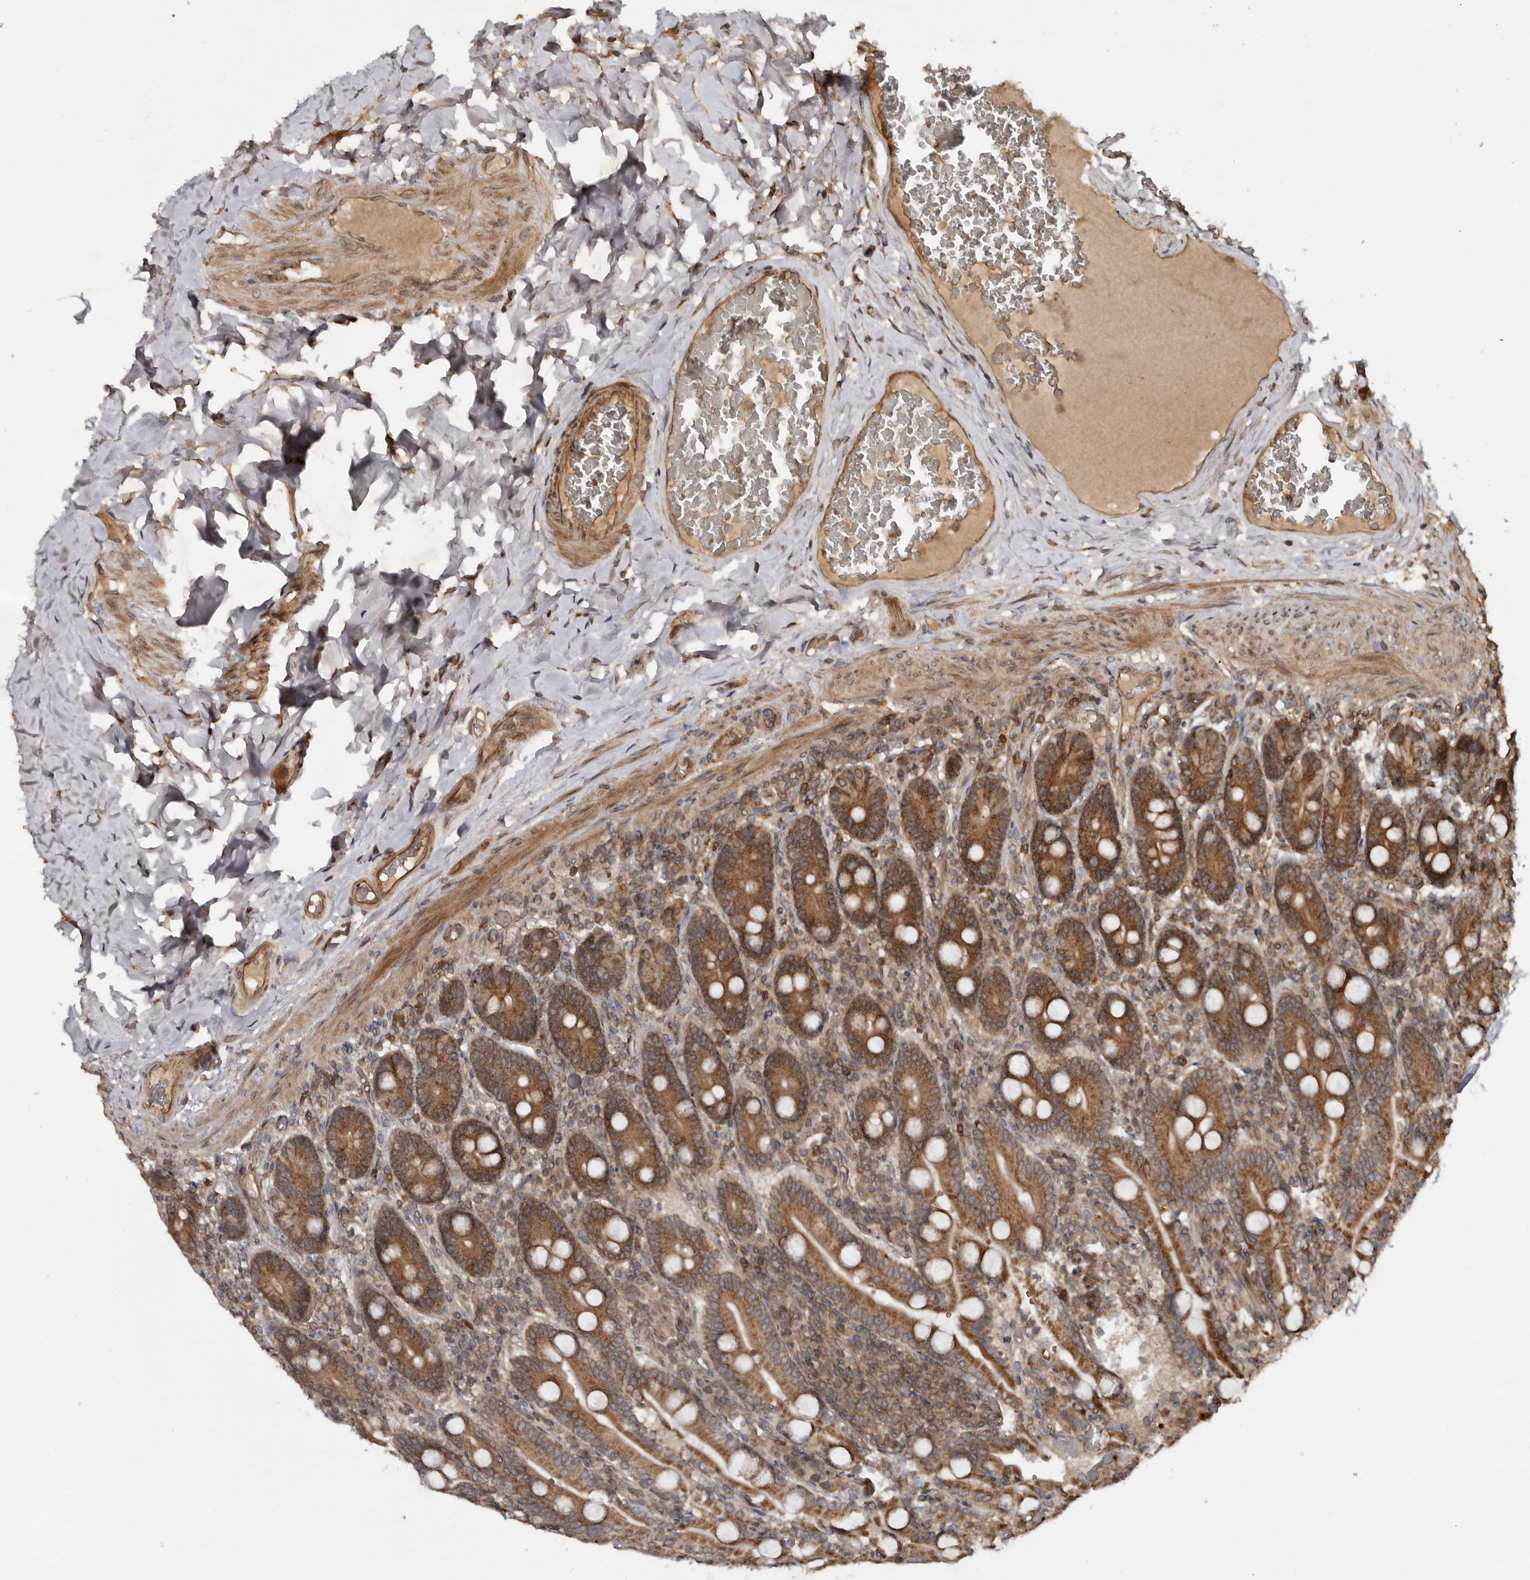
{"staining": {"intensity": "strong", "quantity": ">75%", "location": "cytoplasmic/membranous"}, "tissue": "duodenum", "cell_type": "Glandular cells", "image_type": "normal", "snomed": [{"axis": "morphology", "description": "Normal tissue, NOS"}, {"axis": "topography", "description": "Duodenum"}], "caption": "The immunohistochemical stain highlights strong cytoplasmic/membranous staining in glandular cells of normal duodenum.", "gene": "STK36", "patient": {"sex": "female", "age": 62}}